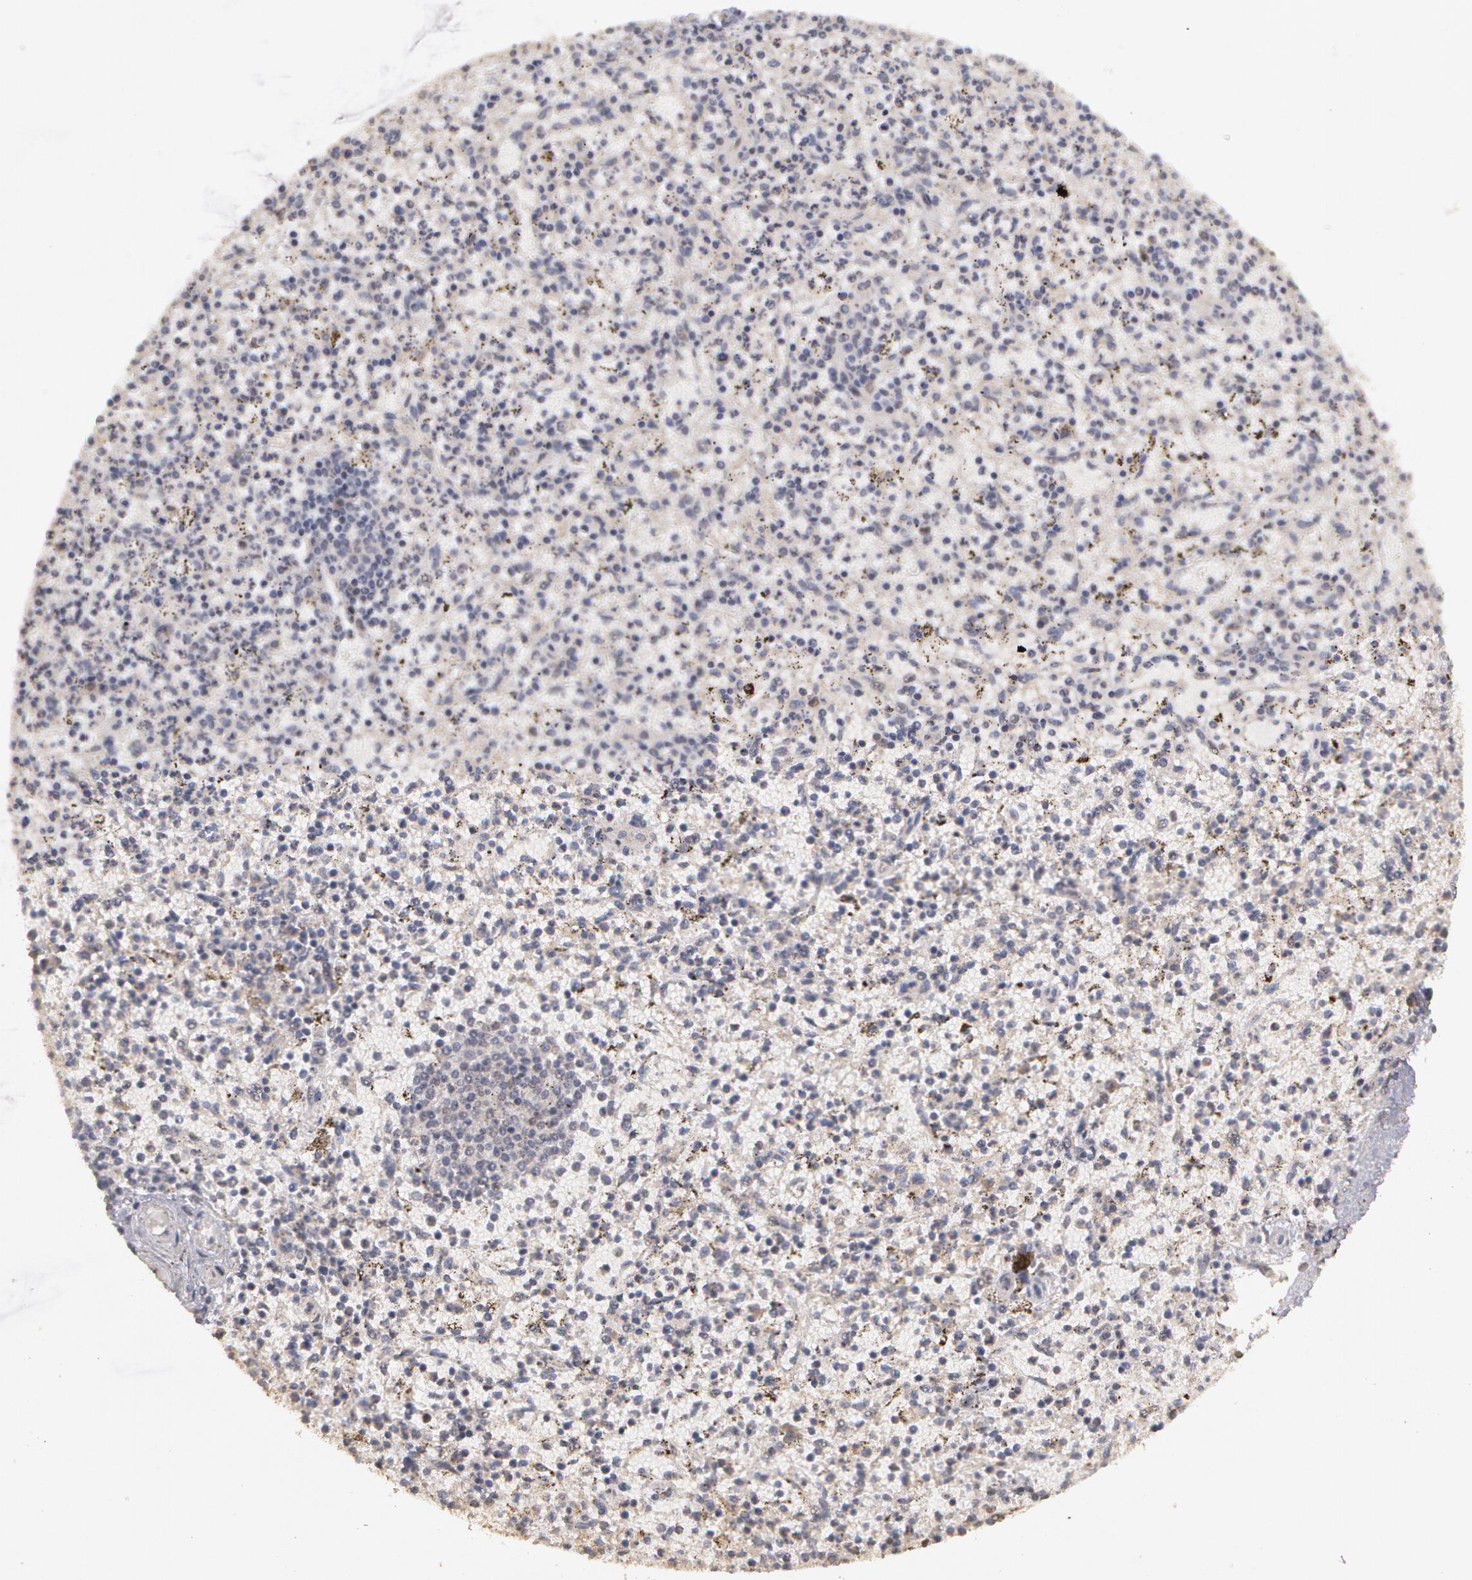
{"staining": {"intensity": "weak", "quantity": "<25%", "location": "nuclear"}, "tissue": "spleen", "cell_type": "Cells in red pulp", "image_type": "normal", "snomed": [{"axis": "morphology", "description": "Normal tissue, NOS"}, {"axis": "topography", "description": "Spleen"}], "caption": "This is a image of immunohistochemistry staining of benign spleen, which shows no positivity in cells in red pulp. (DAB (3,3'-diaminobenzidine) immunohistochemistry (IHC), high magnification).", "gene": "STX5", "patient": {"sex": "male", "age": 72}}